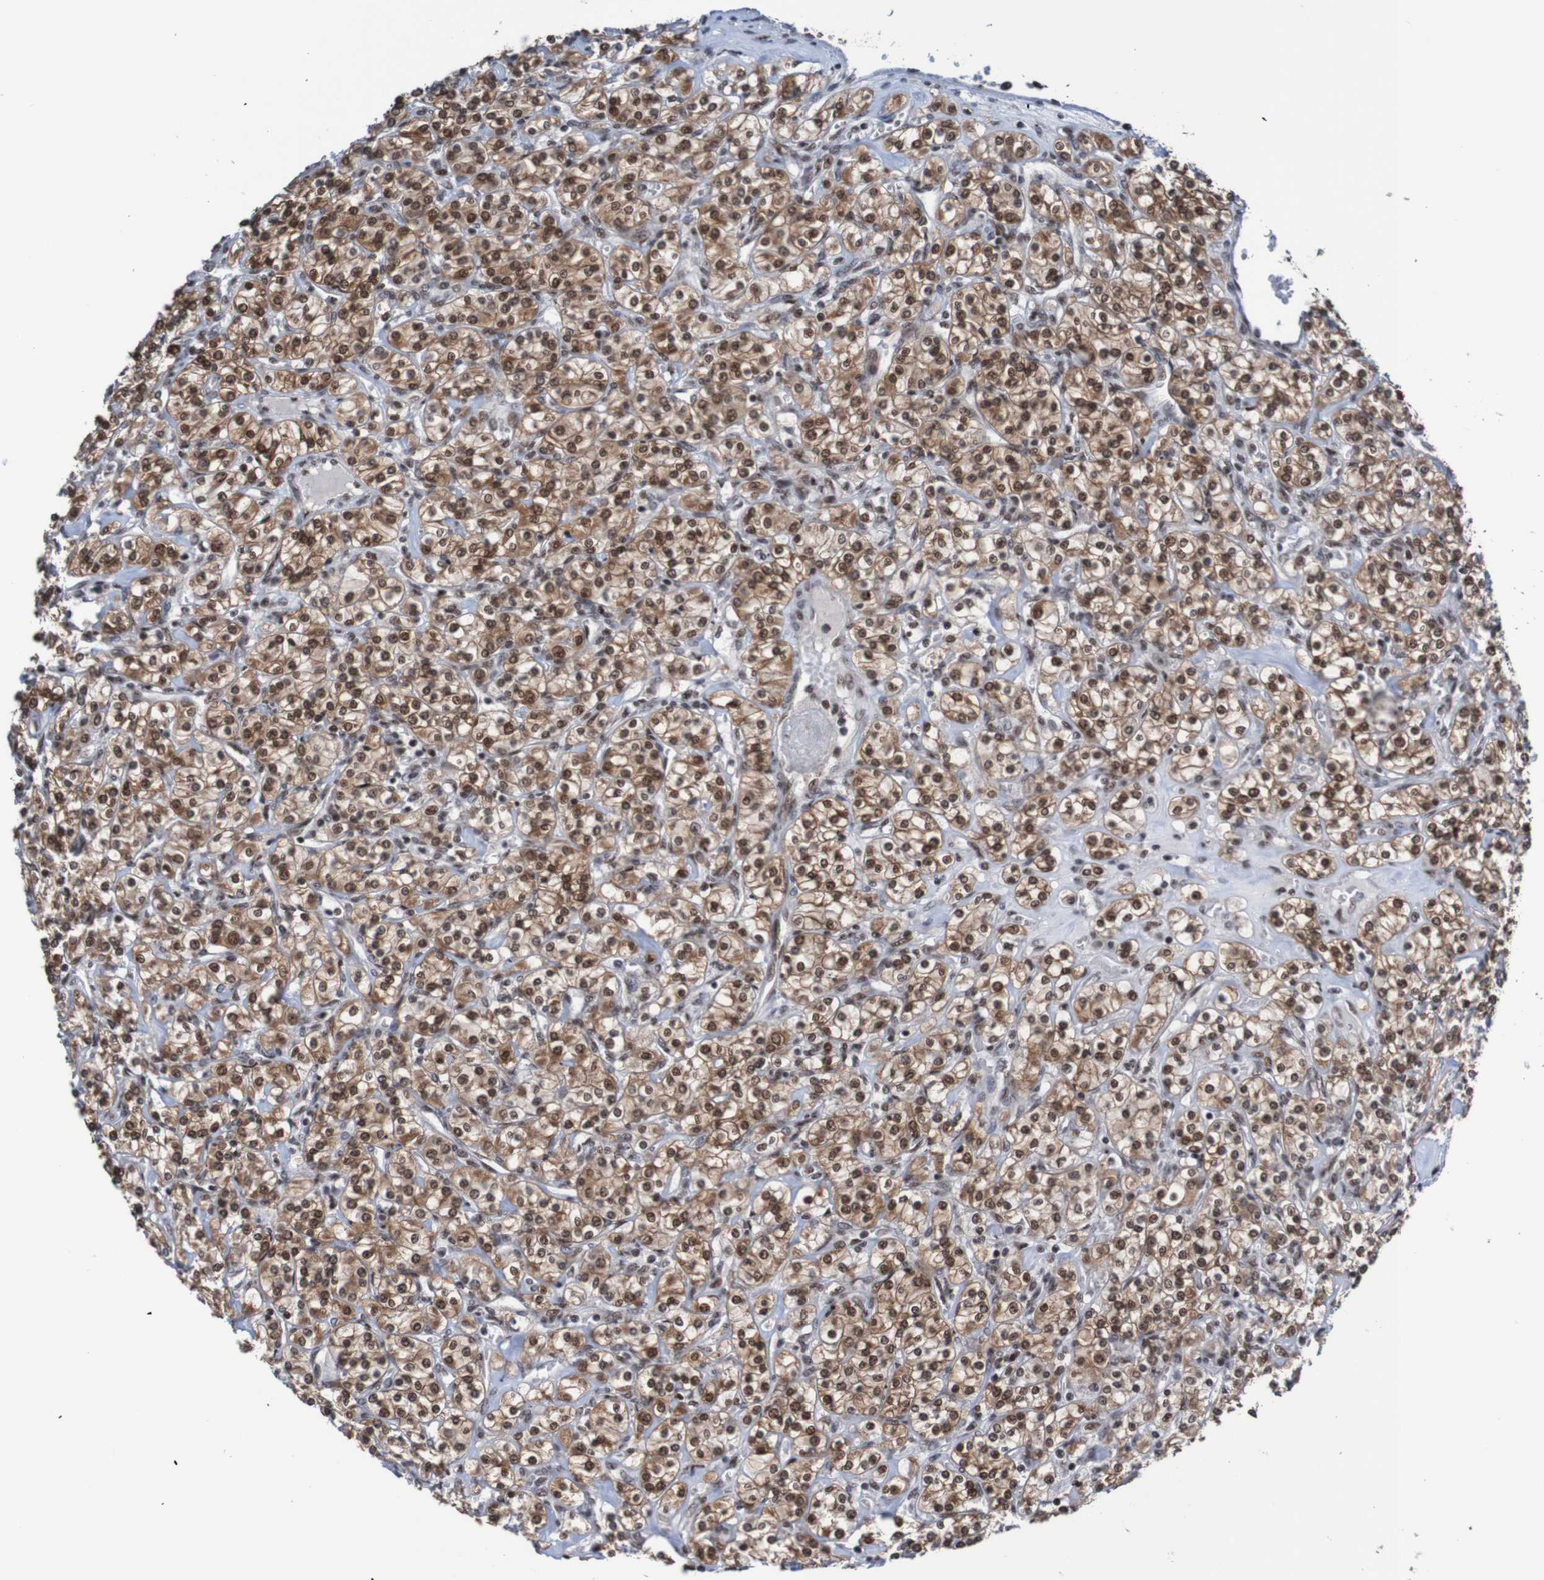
{"staining": {"intensity": "moderate", "quantity": ">75%", "location": "cytoplasmic/membranous,nuclear"}, "tissue": "renal cancer", "cell_type": "Tumor cells", "image_type": "cancer", "snomed": [{"axis": "morphology", "description": "Adenocarcinoma, NOS"}, {"axis": "topography", "description": "Kidney"}], "caption": "Brown immunohistochemical staining in renal cancer demonstrates moderate cytoplasmic/membranous and nuclear staining in approximately >75% of tumor cells.", "gene": "CDC5L", "patient": {"sex": "male", "age": 77}}